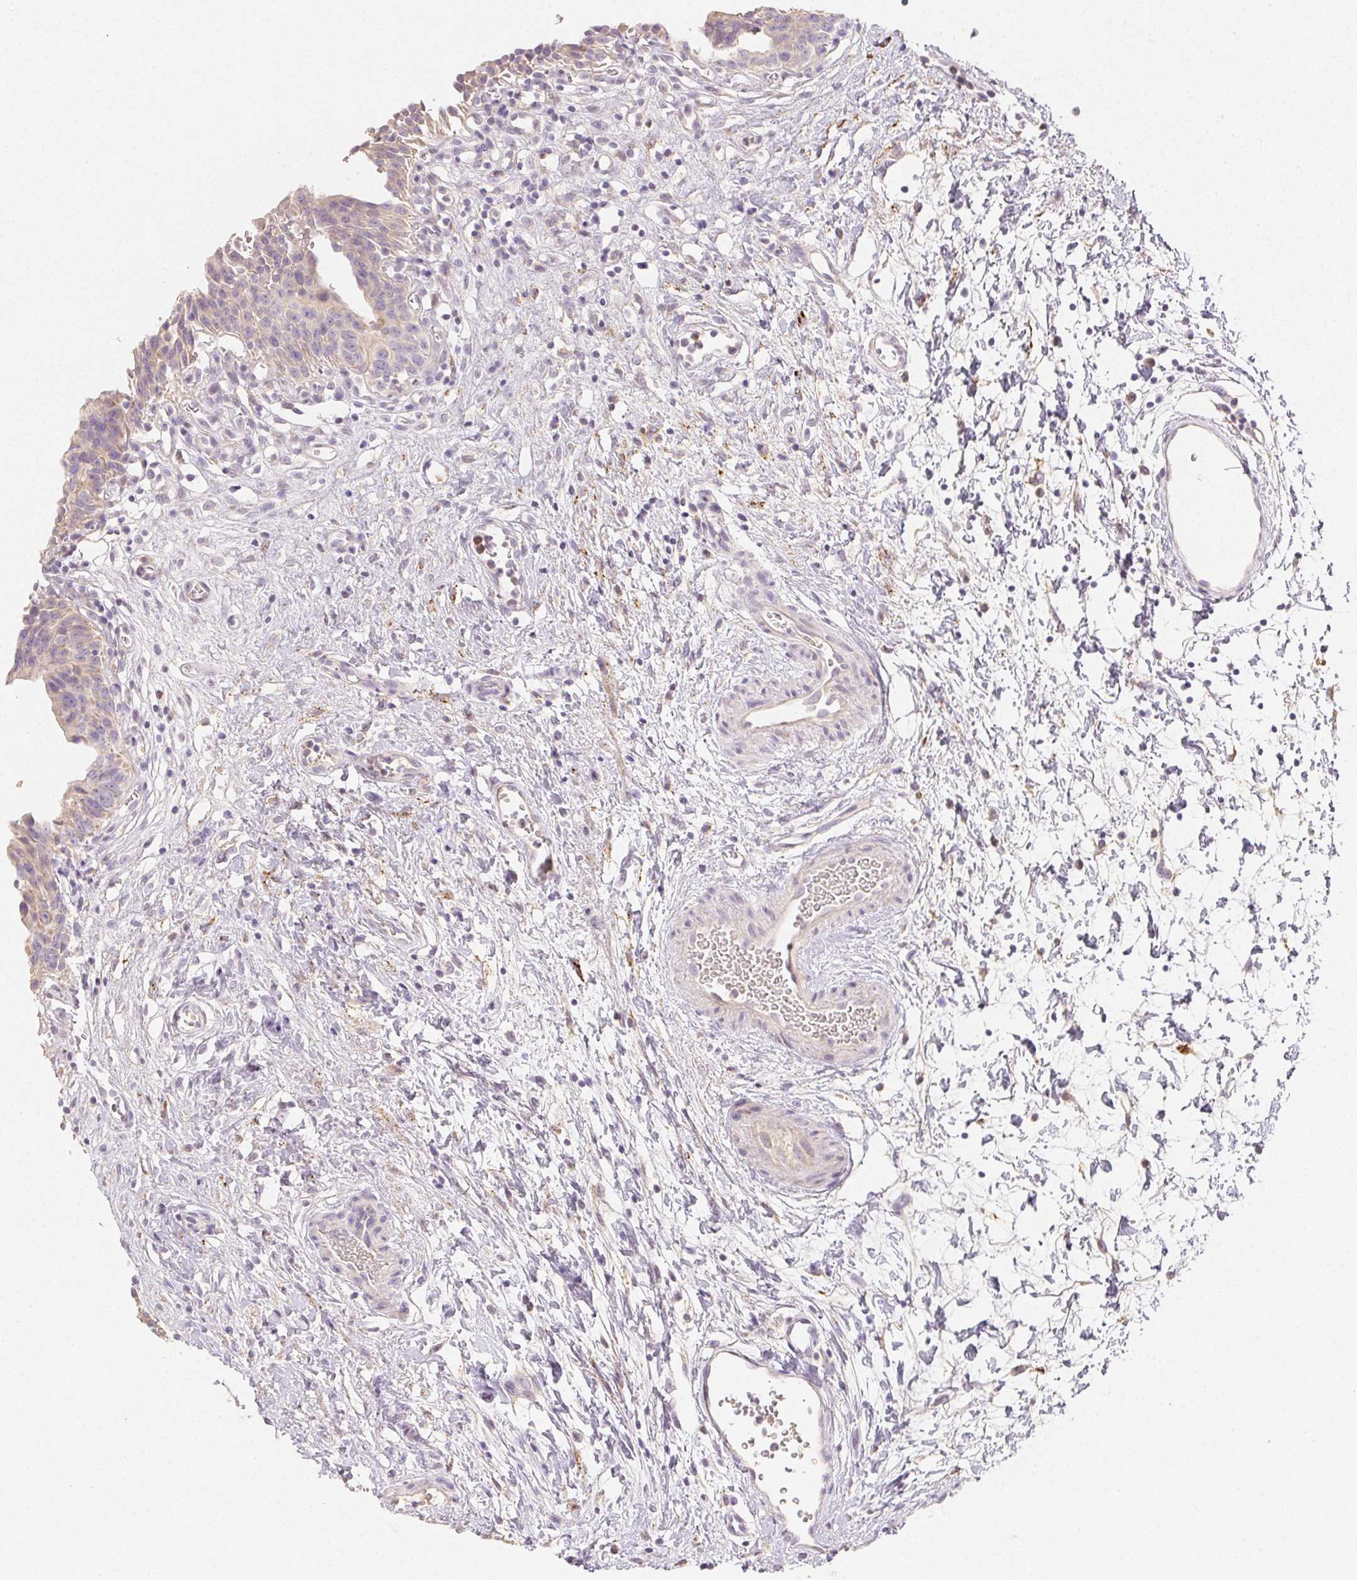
{"staining": {"intensity": "strong", "quantity": "25%-75%", "location": "cytoplasmic/membranous"}, "tissue": "urinary bladder", "cell_type": "Urothelial cells", "image_type": "normal", "snomed": [{"axis": "morphology", "description": "Normal tissue, NOS"}, {"axis": "topography", "description": "Urinary bladder"}], "caption": "Immunohistochemistry of benign human urinary bladder shows high levels of strong cytoplasmic/membranous expression in about 25%-75% of urothelial cells. Using DAB (3,3'-diaminobenzidine) (brown) and hematoxylin (blue) stains, captured at high magnification using brightfield microscopy.", "gene": "ACVR1B", "patient": {"sex": "male", "age": 51}}